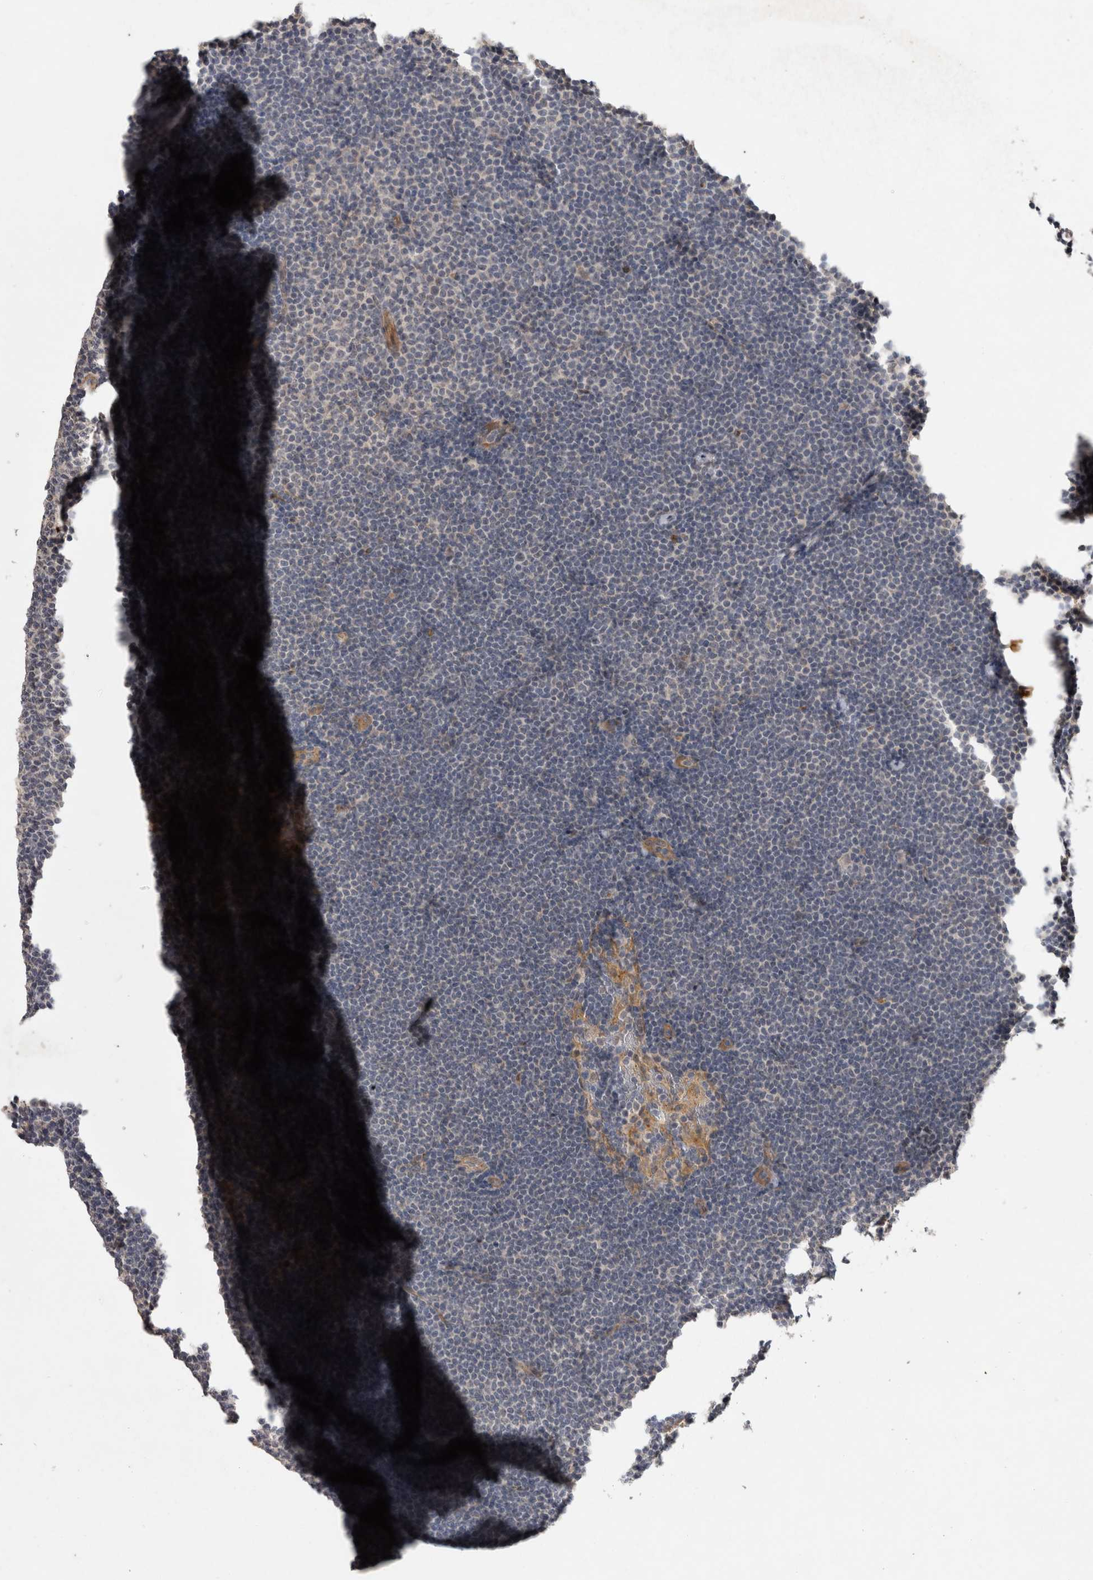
{"staining": {"intensity": "negative", "quantity": "none", "location": "none"}, "tissue": "lymphoma", "cell_type": "Tumor cells", "image_type": "cancer", "snomed": [{"axis": "morphology", "description": "Malignant lymphoma, non-Hodgkin's type, Low grade"}, {"axis": "topography", "description": "Lymph node"}], "caption": "This histopathology image is of lymphoma stained with IHC to label a protein in brown with the nuclei are counter-stained blue. There is no staining in tumor cells. Nuclei are stained in blue.", "gene": "RHPN1", "patient": {"sex": "female", "age": 53}}